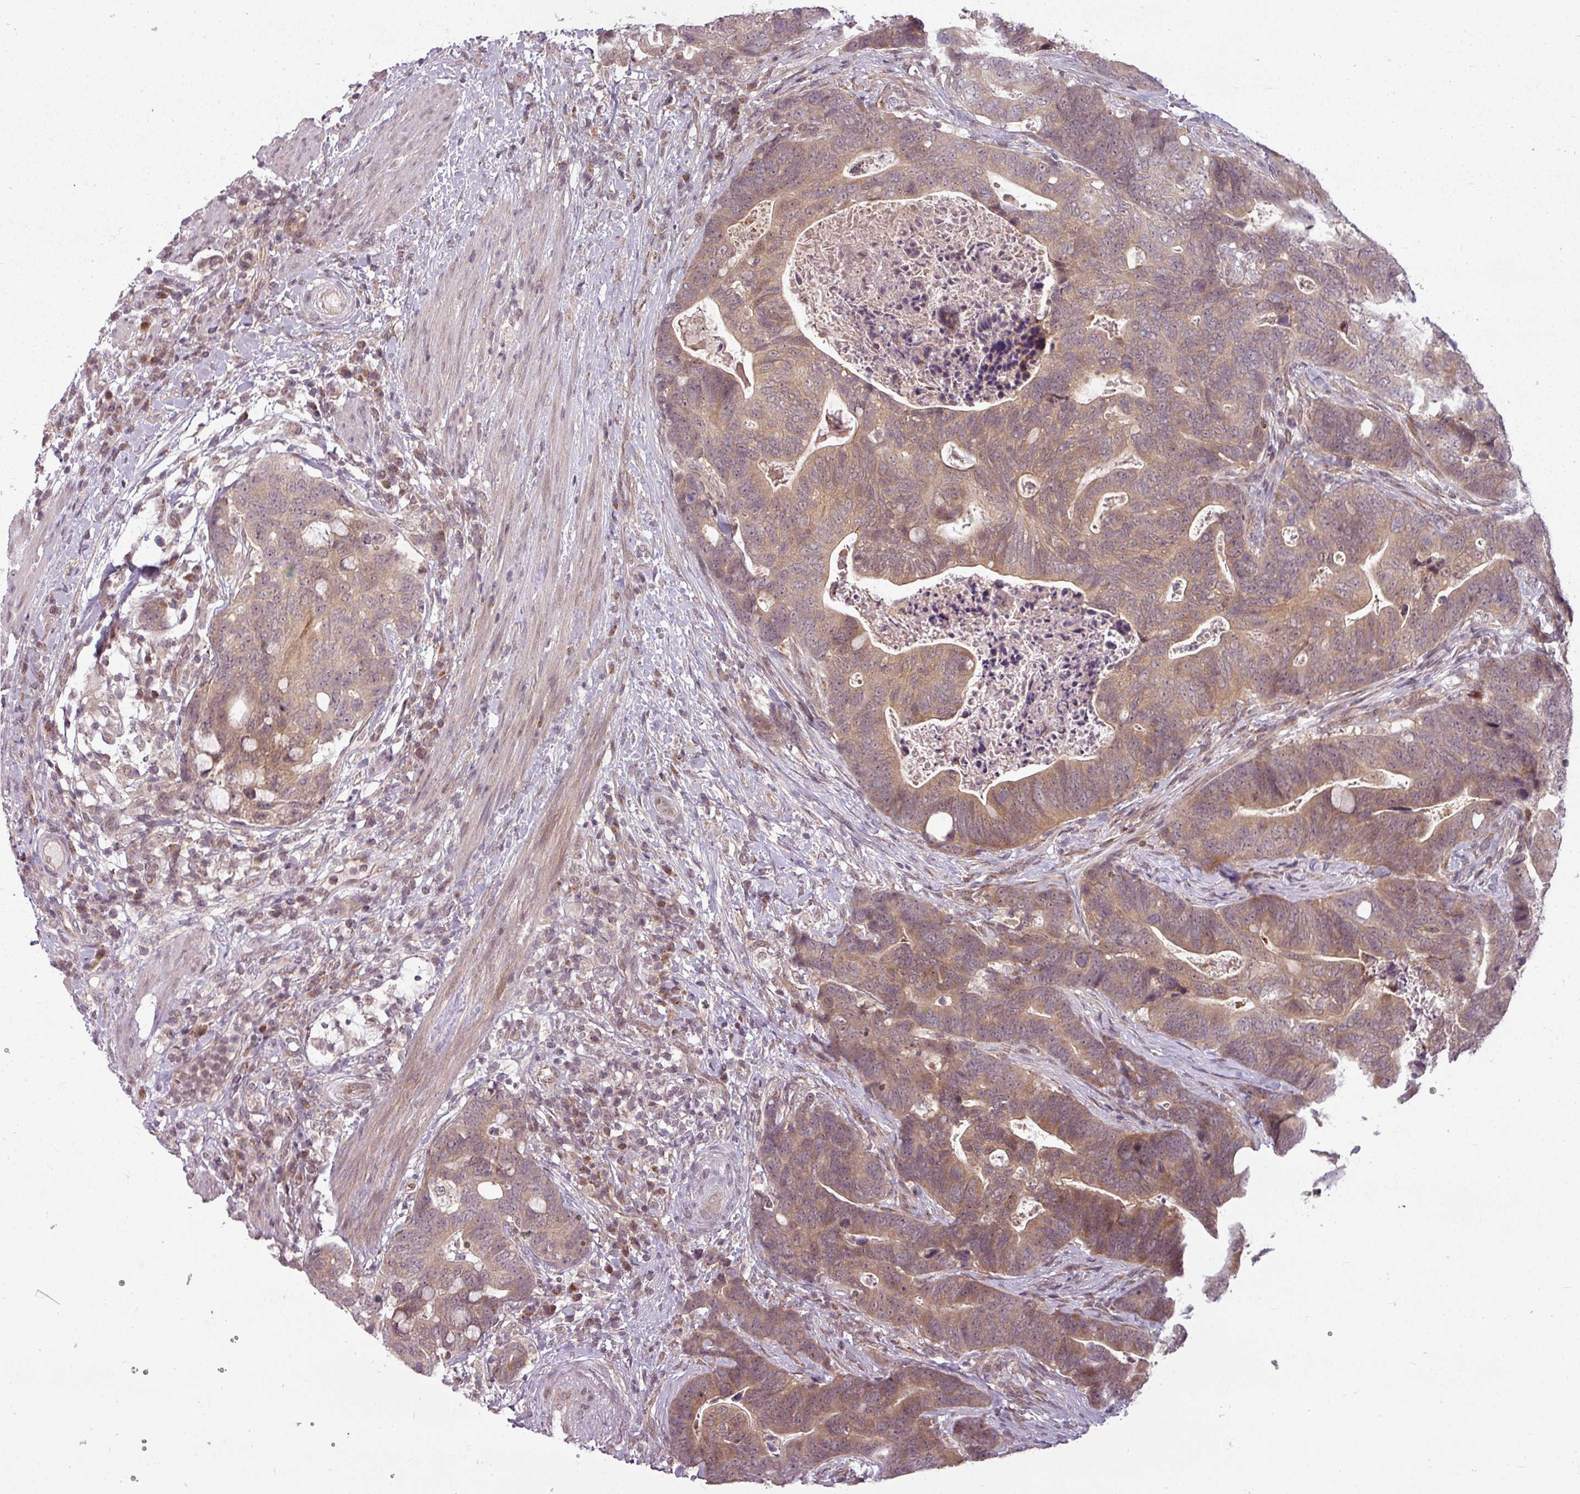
{"staining": {"intensity": "moderate", "quantity": ">75%", "location": "cytoplasmic/membranous"}, "tissue": "colorectal cancer", "cell_type": "Tumor cells", "image_type": "cancer", "snomed": [{"axis": "morphology", "description": "Adenocarcinoma, NOS"}, {"axis": "topography", "description": "Colon"}], "caption": "This histopathology image exhibits IHC staining of adenocarcinoma (colorectal), with medium moderate cytoplasmic/membranous expression in approximately >75% of tumor cells.", "gene": "CLIC1", "patient": {"sex": "female", "age": 82}}